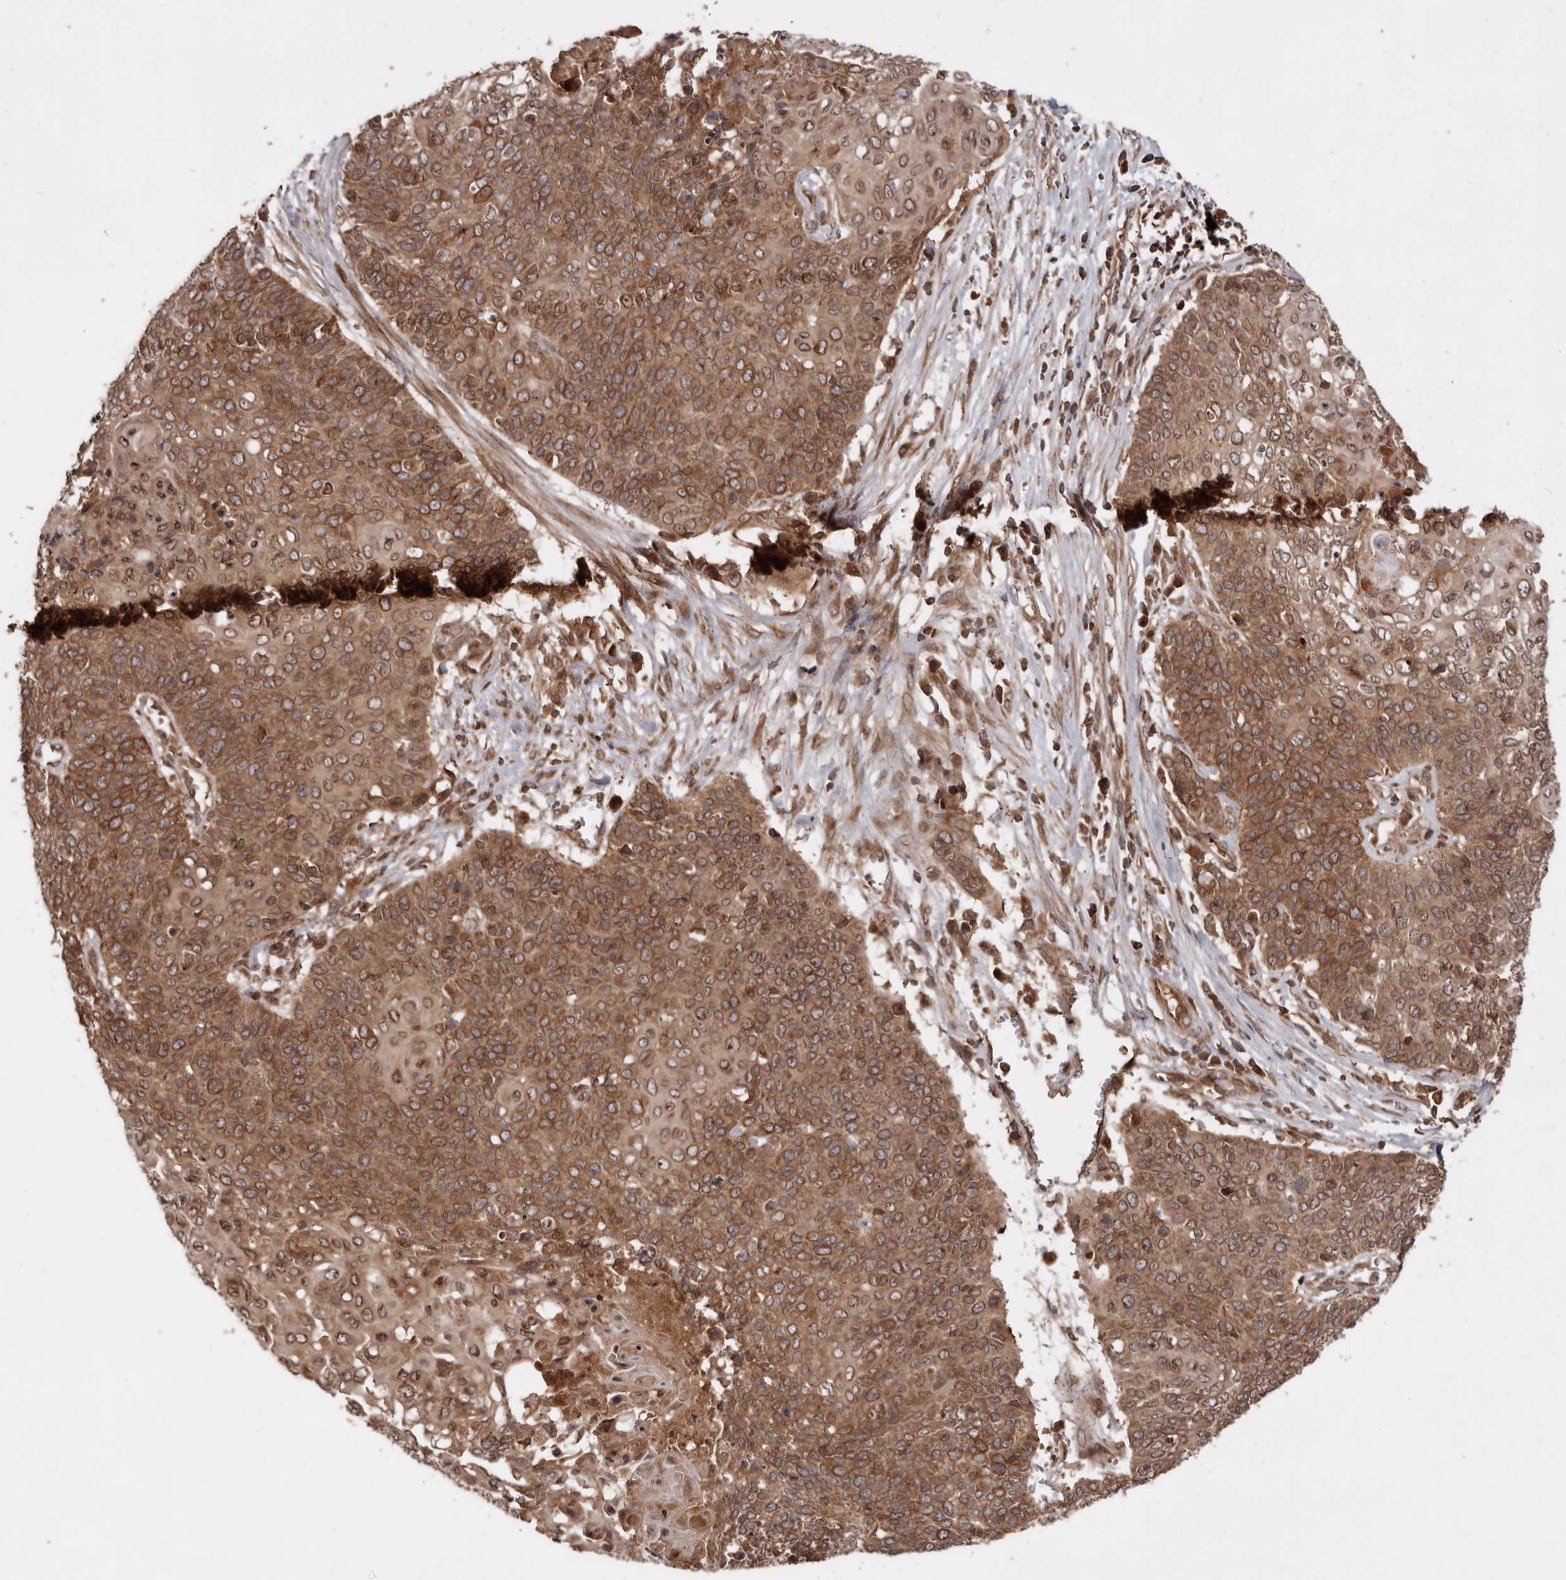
{"staining": {"intensity": "moderate", "quantity": ">75%", "location": "cytoplasmic/membranous,nuclear"}, "tissue": "cervical cancer", "cell_type": "Tumor cells", "image_type": "cancer", "snomed": [{"axis": "morphology", "description": "Squamous cell carcinoma, NOS"}, {"axis": "topography", "description": "Cervix"}], "caption": "High-magnification brightfield microscopy of cervical cancer (squamous cell carcinoma) stained with DAB (3,3'-diaminobenzidine) (brown) and counterstained with hematoxylin (blue). tumor cells exhibit moderate cytoplasmic/membranous and nuclear expression is present in approximately>75% of cells.", "gene": "STK36", "patient": {"sex": "female", "age": 39}}